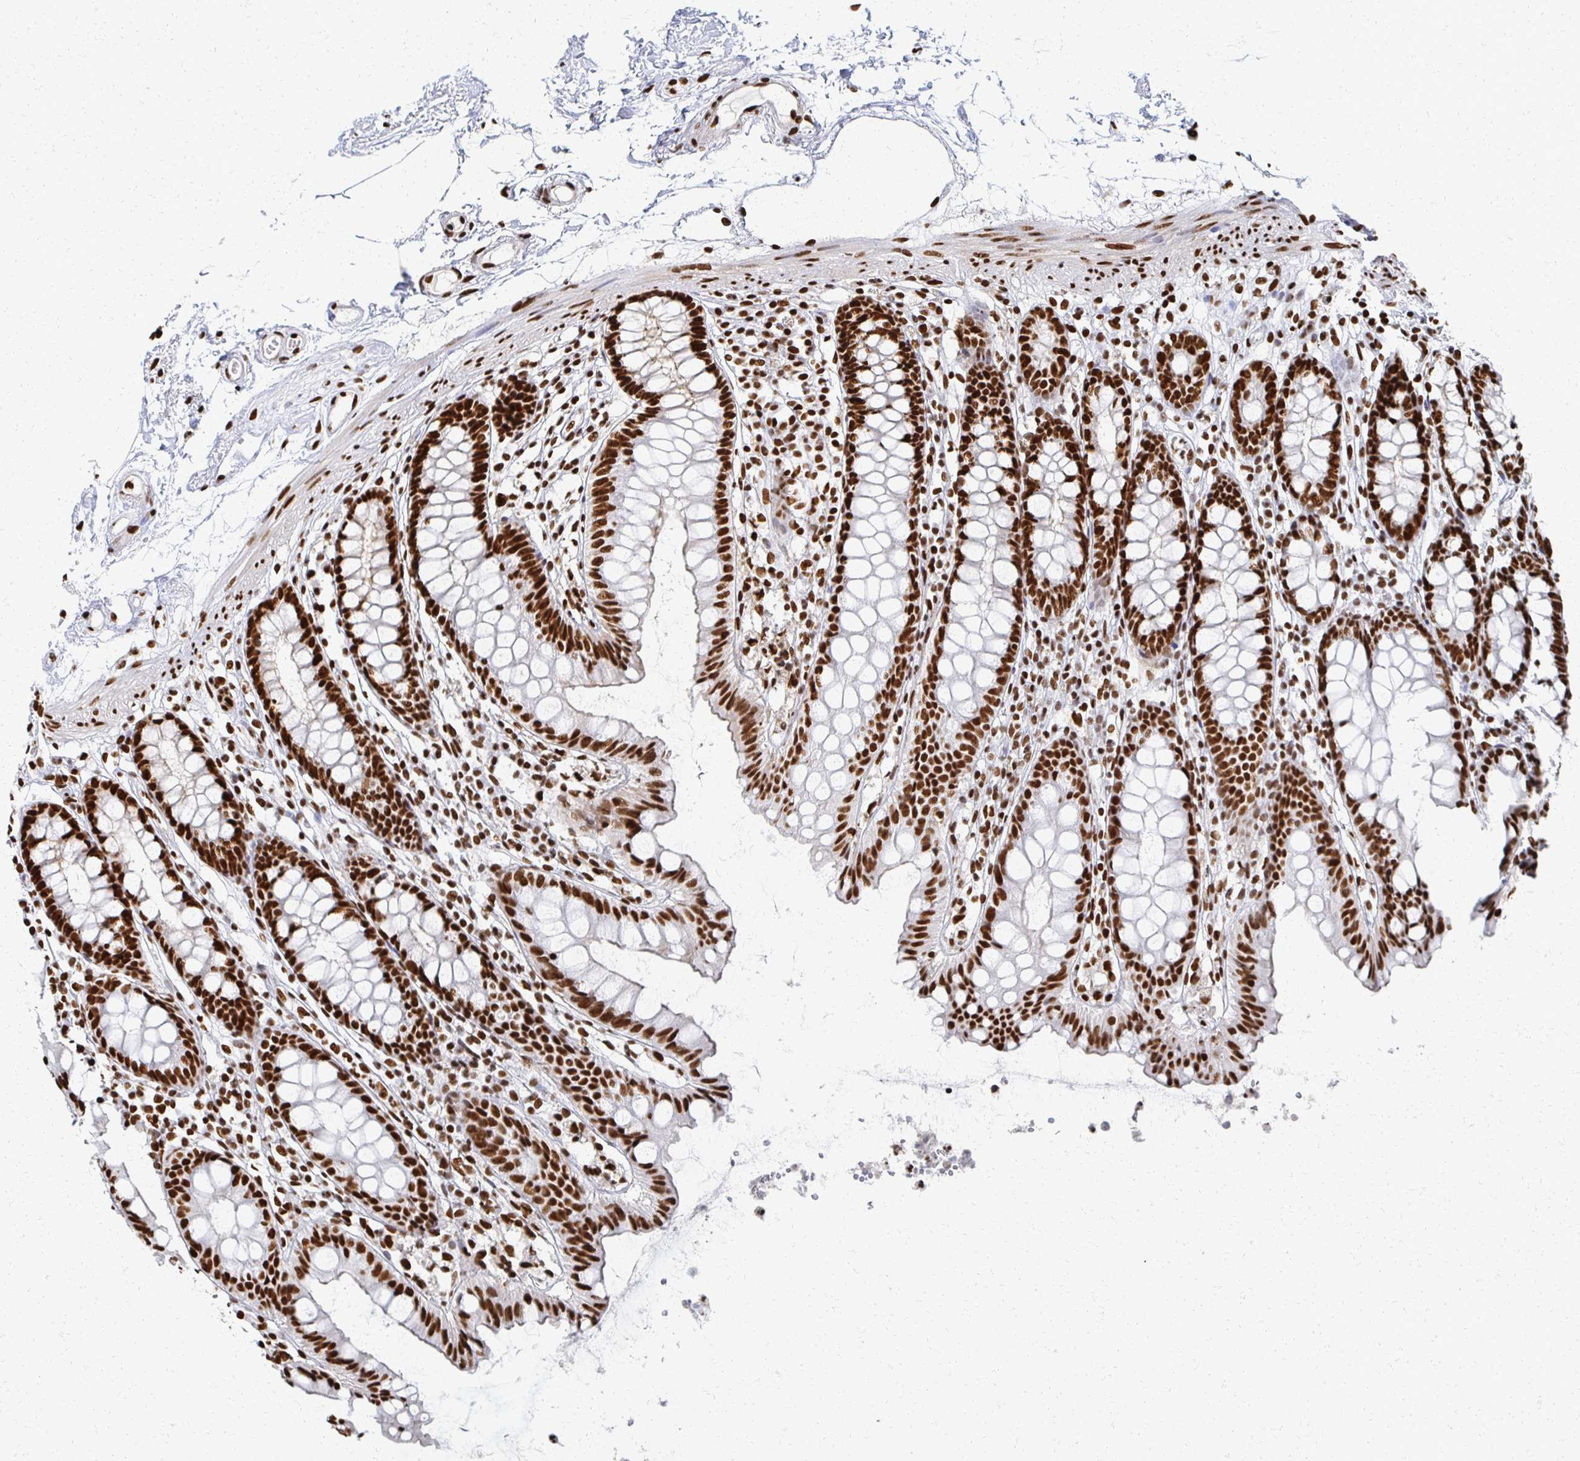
{"staining": {"intensity": "strong", "quantity": ">75%", "location": "nuclear"}, "tissue": "colon", "cell_type": "Endothelial cells", "image_type": "normal", "snomed": [{"axis": "morphology", "description": "Normal tissue, NOS"}, {"axis": "topography", "description": "Colon"}], "caption": "Immunohistochemical staining of benign human colon exhibits >75% levels of strong nuclear protein positivity in approximately >75% of endothelial cells.", "gene": "RBBP4", "patient": {"sex": "female", "age": 84}}